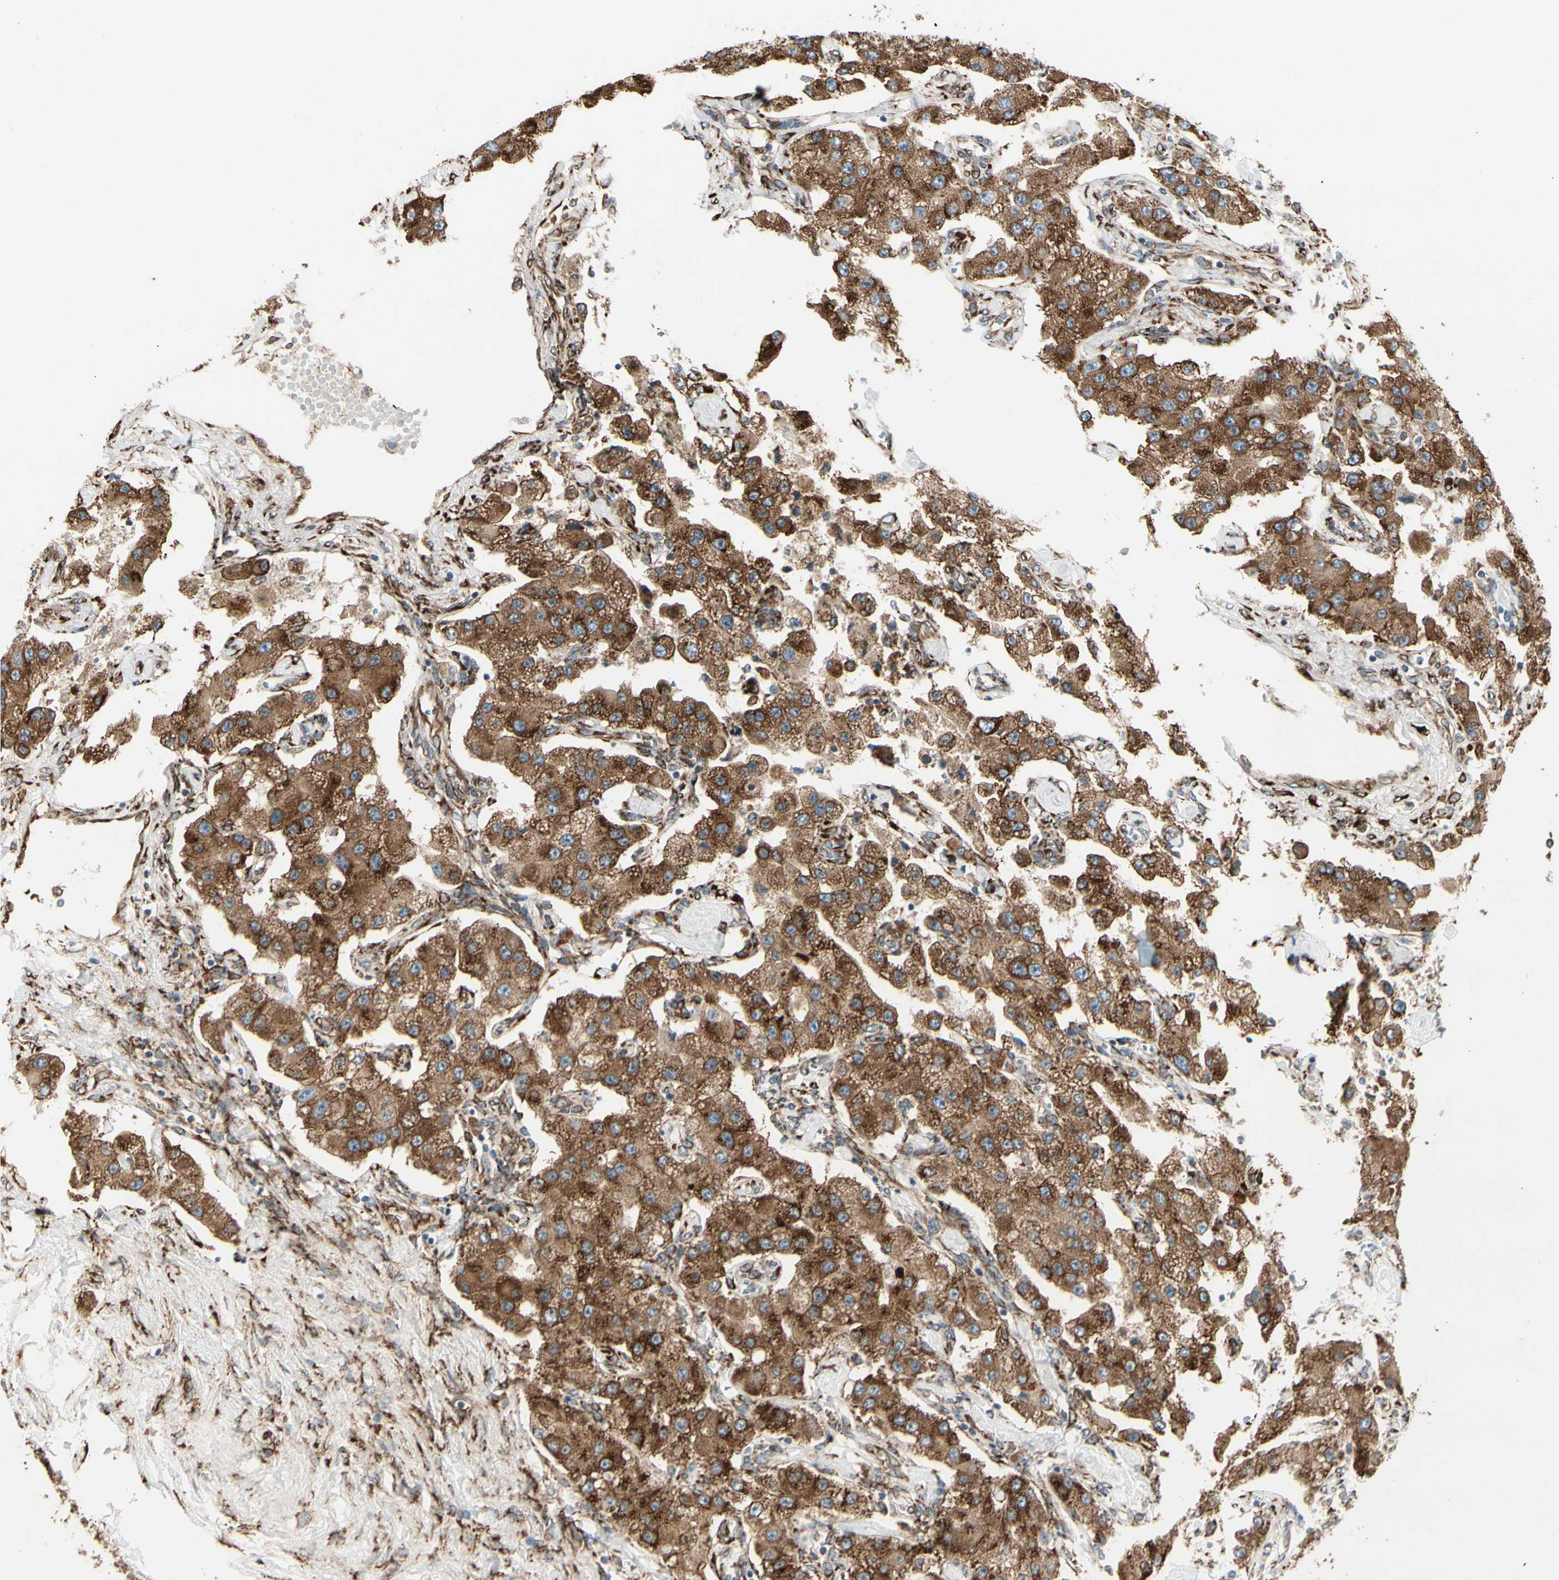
{"staining": {"intensity": "strong", "quantity": ">75%", "location": "cytoplasmic/membranous"}, "tissue": "carcinoid", "cell_type": "Tumor cells", "image_type": "cancer", "snomed": [{"axis": "morphology", "description": "Carcinoid, malignant, NOS"}, {"axis": "topography", "description": "Pancreas"}], "caption": "Immunohistochemistry histopathology image of neoplastic tissue: human carcinoid (malignant) stained using immunohistochemistry (IHC) displays high levels of strong protein expression localized specifically in the cytoplasmic/membranous of tumor cells, appearing as a cytoplasmic/membranous brown color.", "gene": "RRBP1", "patient": {"sex": "male", "age": 41}}